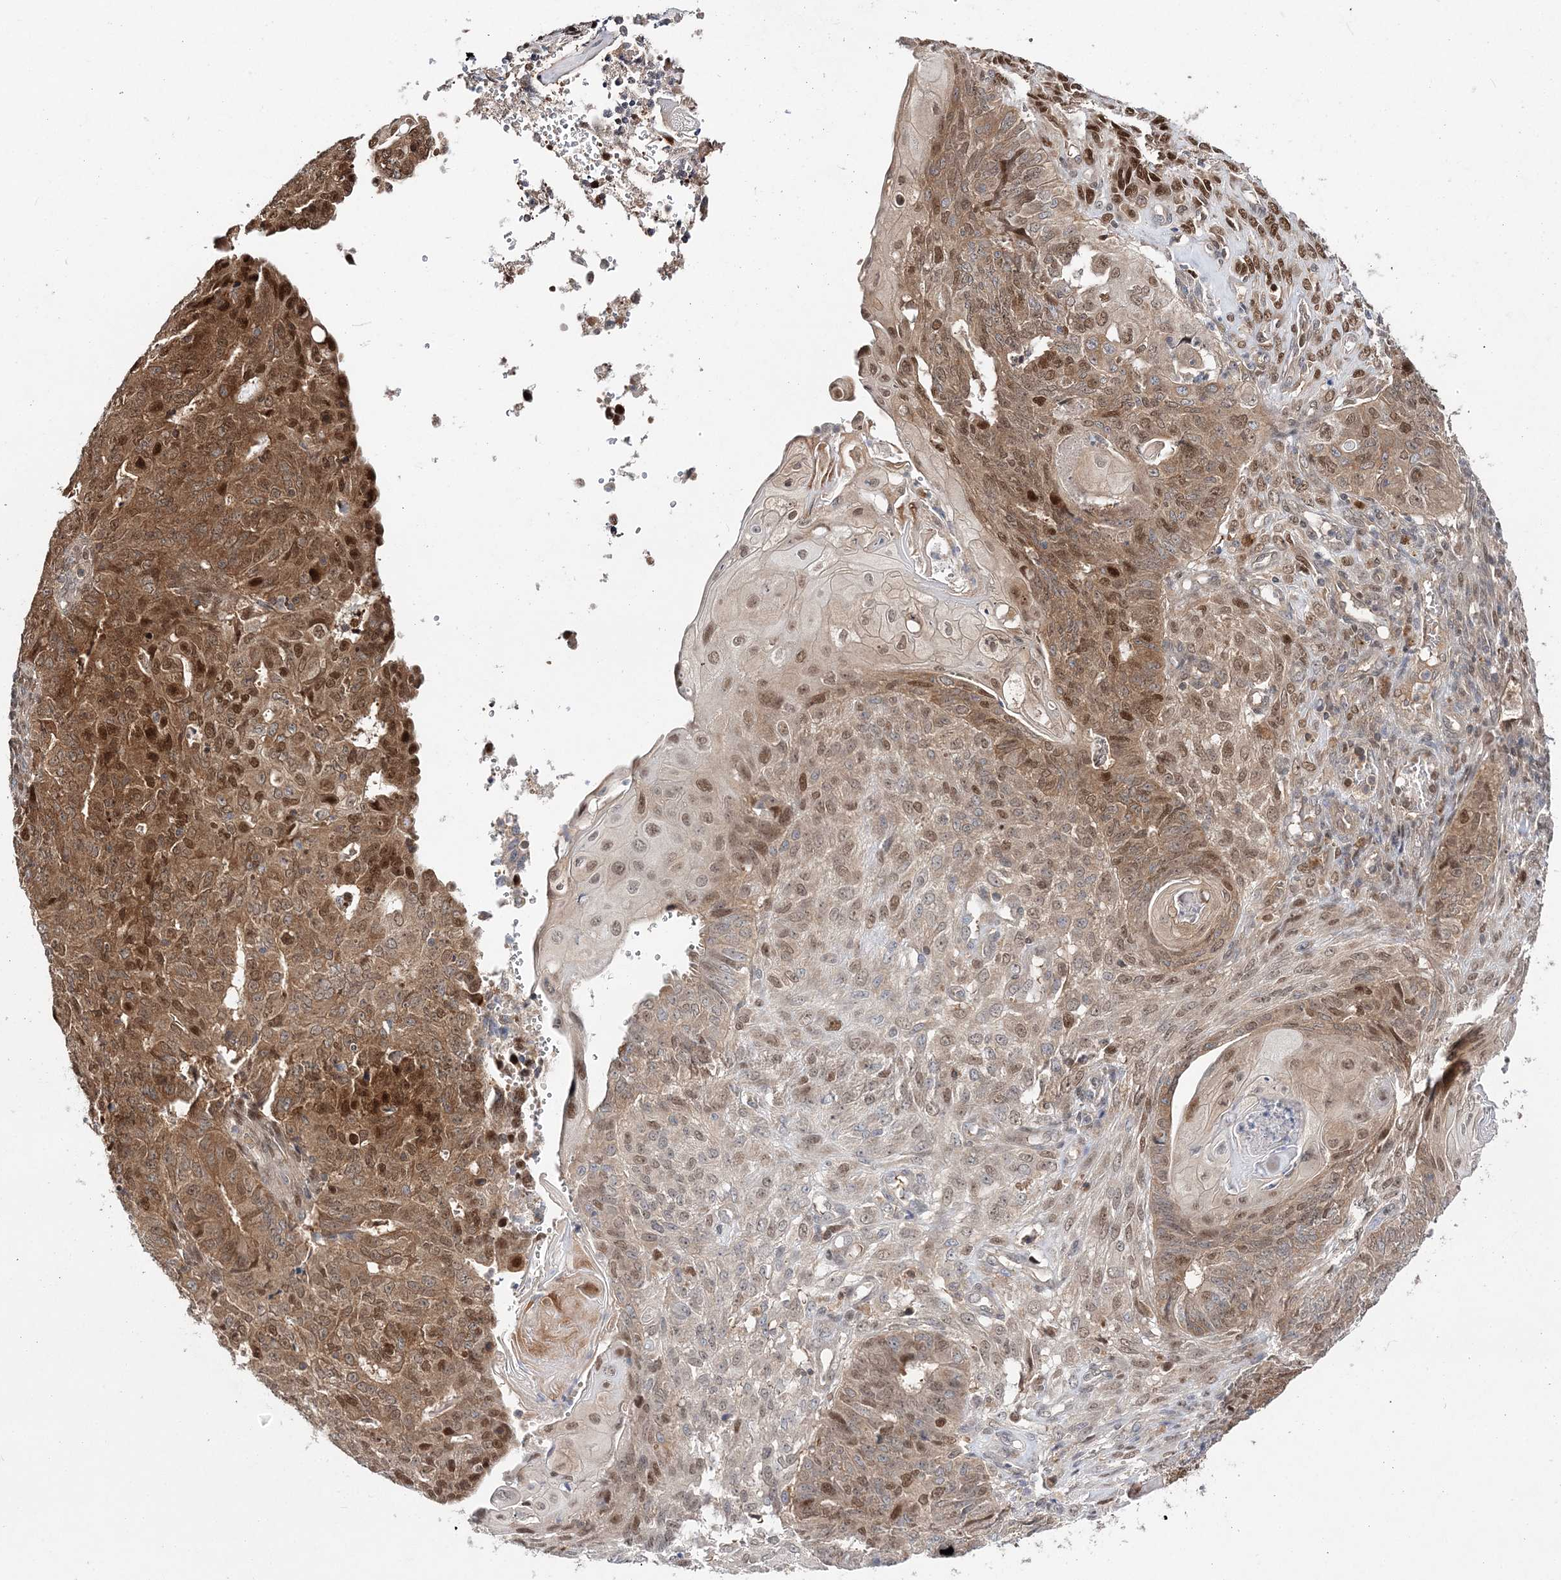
{"staining": {"intensity": "strong", "quantity": "25%-75%", "location": "cytoplasmic/membranous,nuclear"}, "tissue": "endometrial cancer", "cell_type": "Tumor cells", "image_type": "cancer", "snomed": [{"axis": "morphology", "description": "Adenocarcinoma, NOS"}, {"axis": "topography", "description": "Endometrium"}], "caption": "Strong cytoplasmic/membranous and nuclear protein positivity is identified in about 25%-75% of tumor cells in endometrial cancer (adenocarcinoma). The staining is performed using DAB brown chromogen to label protein expression. The nuclei are counter-stained blue using hematoxylin.", "gene": "NIF3L1", "patient": {"sex": "female", "age": 32}}